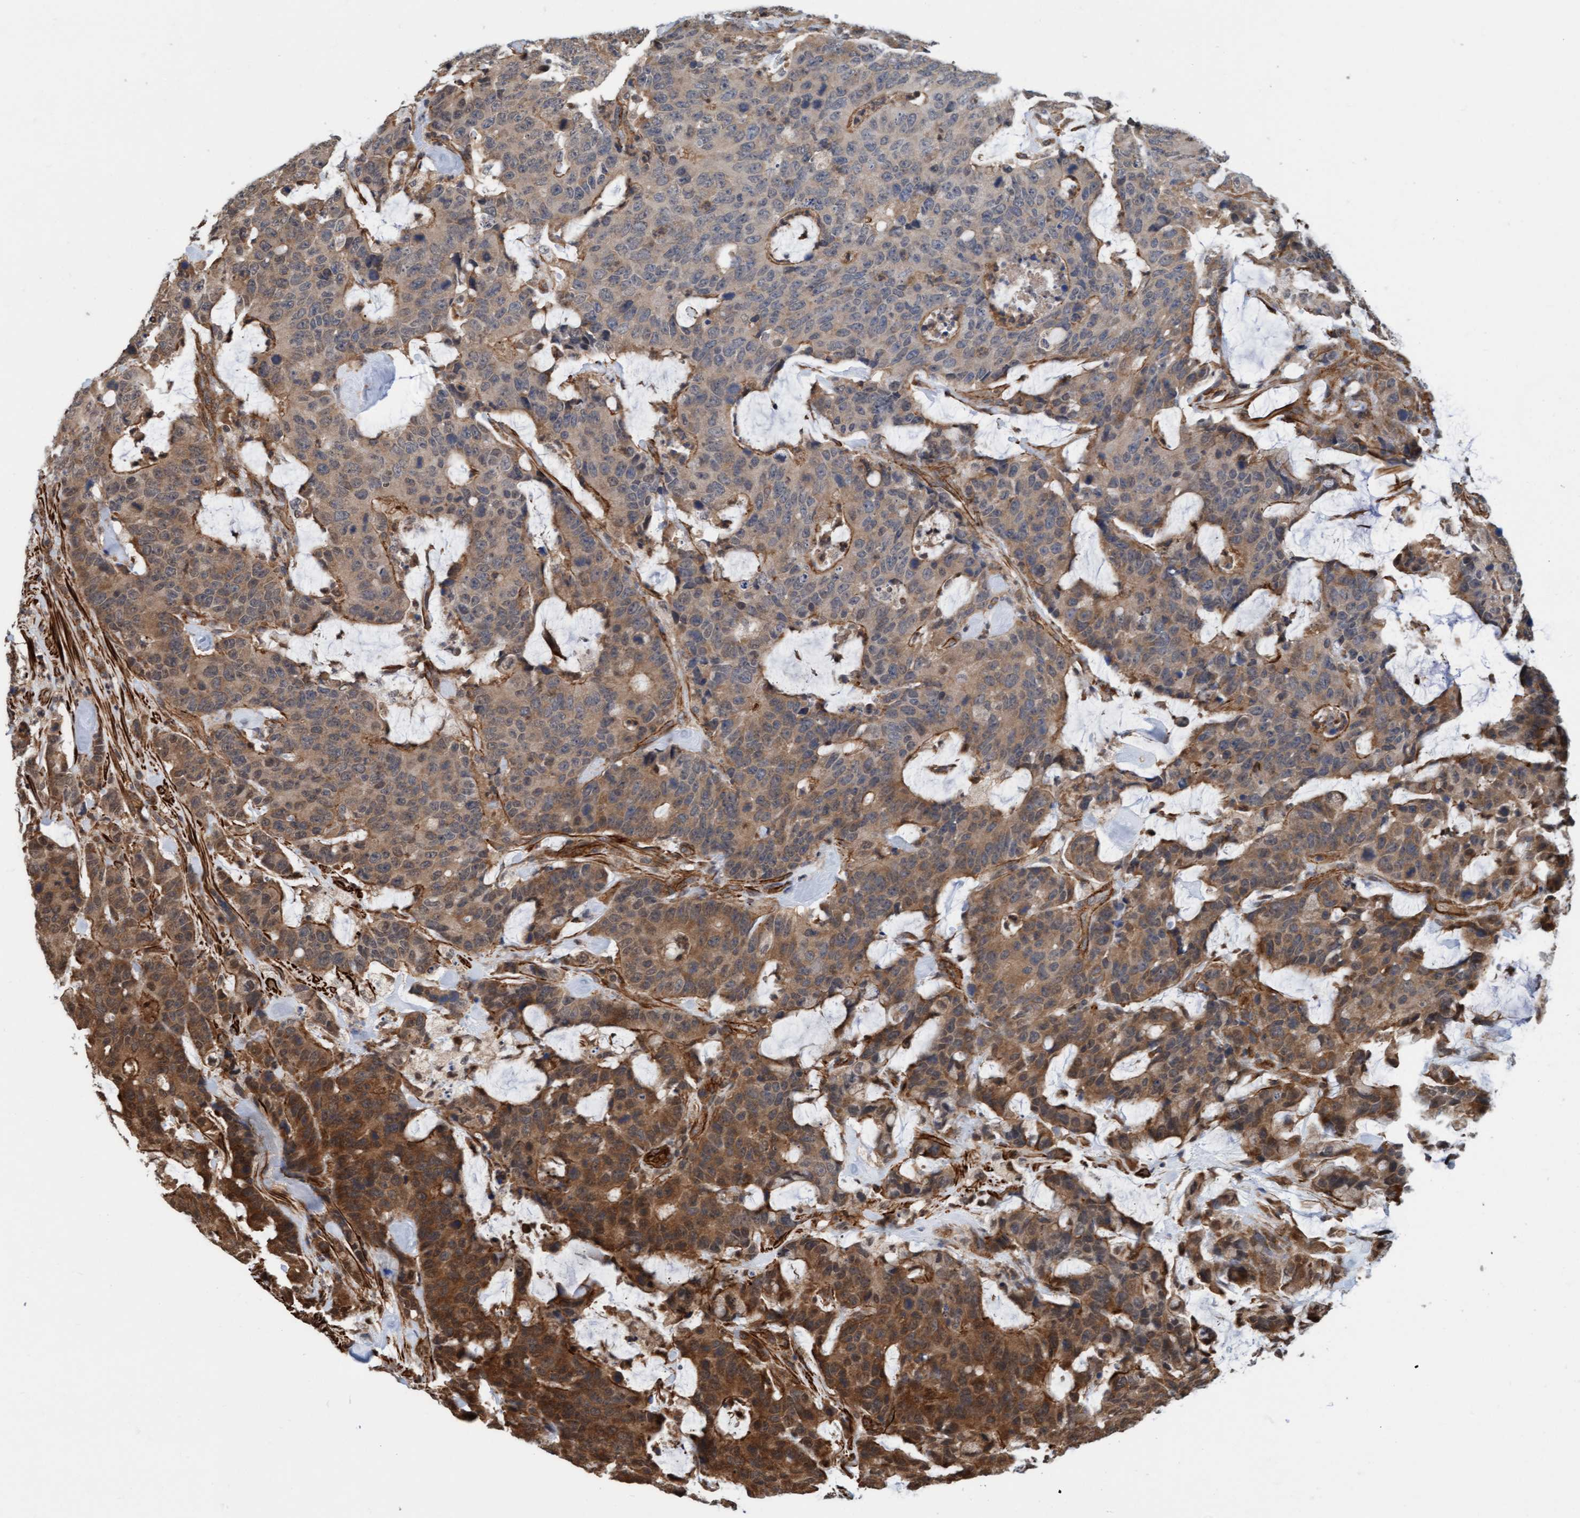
{"staining": {"intensity": "moderate", "quantity": "25%-75%", "location": "cytoplasmic/membranous"}, "tissue": "colorectal cancer", "cell_type": "Tumor cells", "image_type": "cancer", "snomed": [{"axis": "morphology", "description": "Adenocarcinoma, NOS"}, {"axis": "topography", "description": "Colon"}], "caption": "IHC image of neoplastic tissue: human colorectal cancer stained using immunohistochemistry displays medium levels of moderate protein expression localized specifically in the cytoplasmic/membranous of tumor cells, appearing as a cytoplasmic/membranous brown color.", "gene": "STXBP4", "patient": {"sex": "female", "age": 86}}